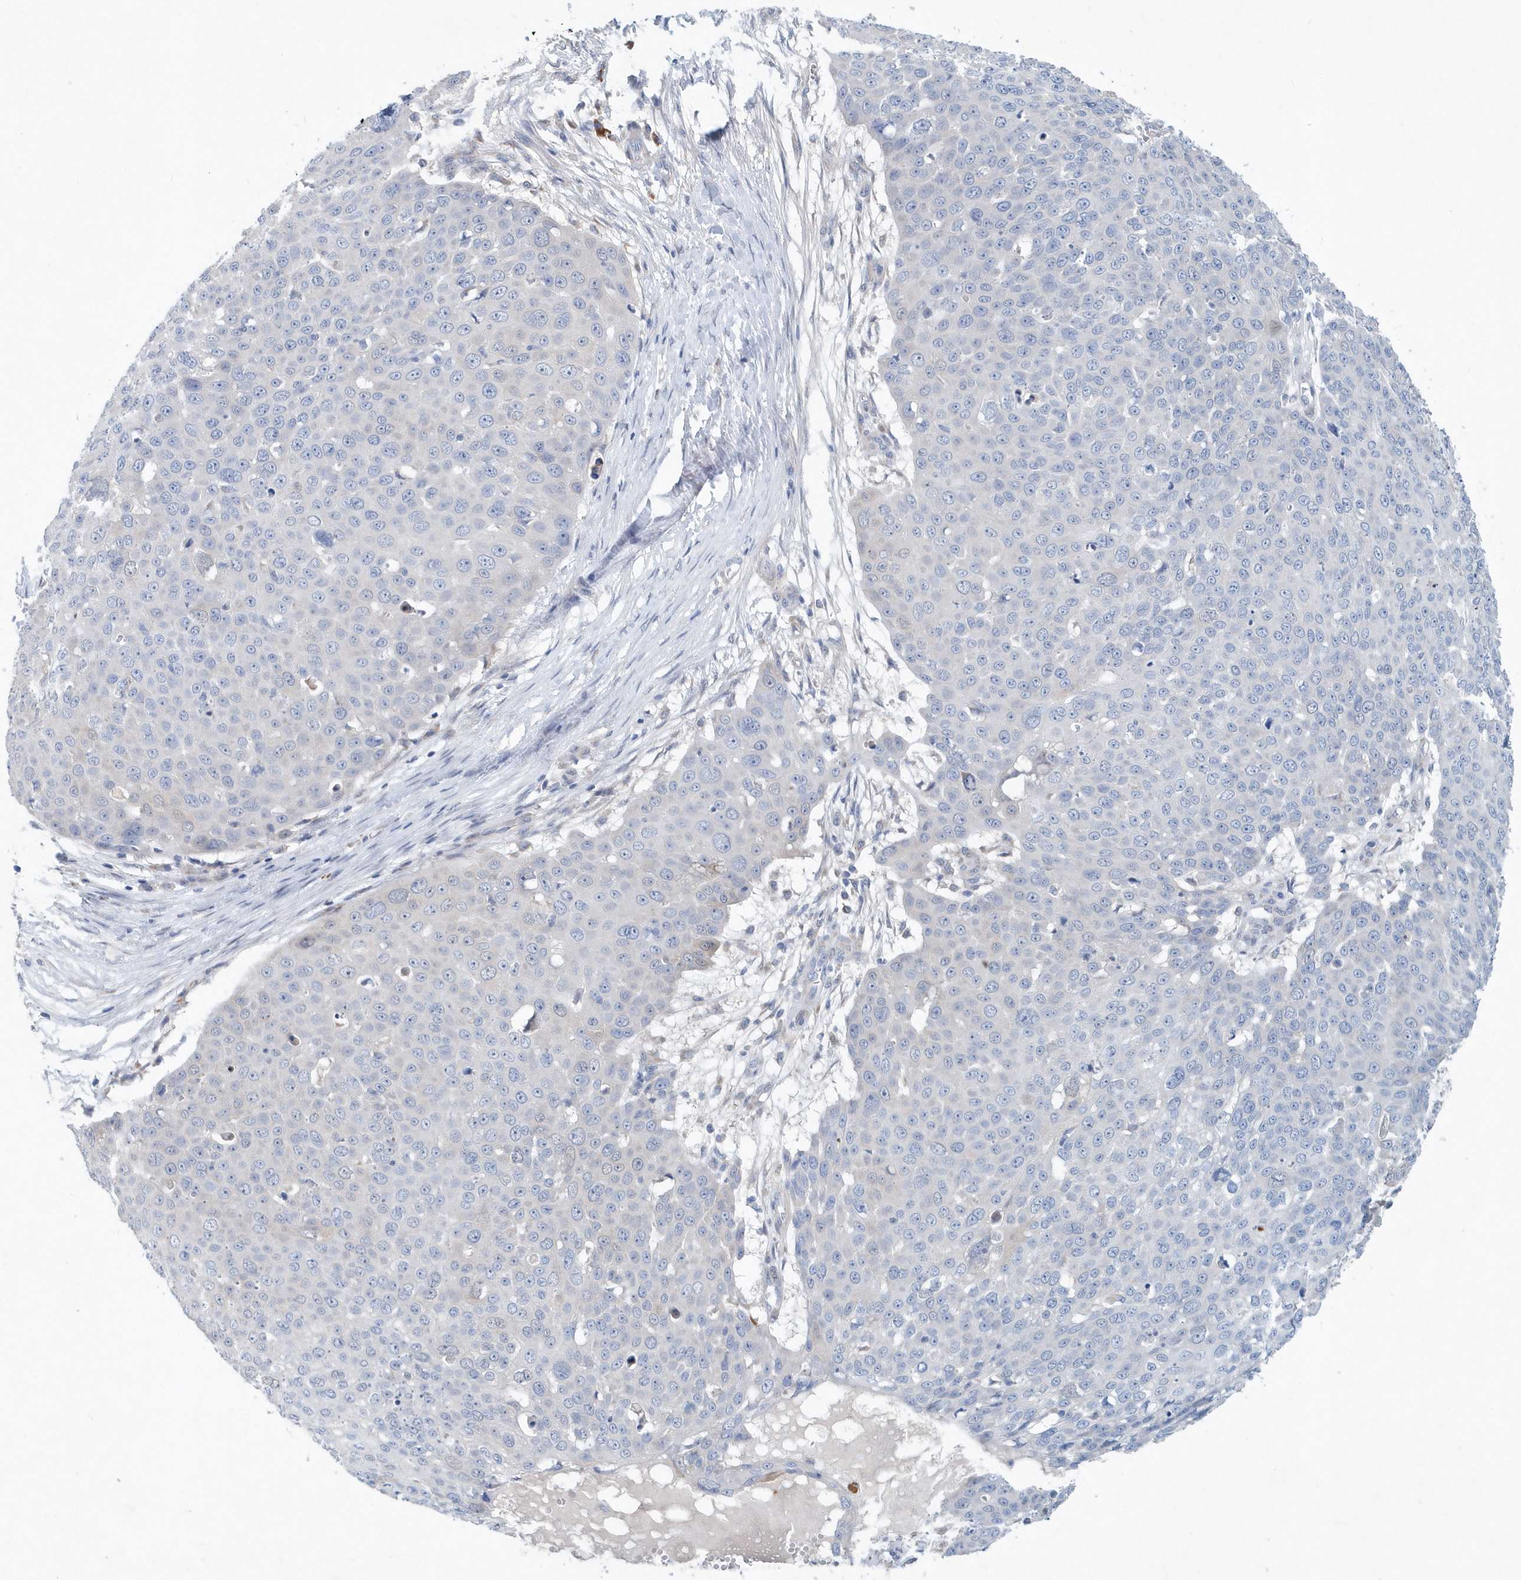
{"staining": {"intensity": "negative", "quantity": "none", "location": "none"}, "tissue": "skin cancer", "cell_type": "Tumor cells", "image_type": "cancer", "snomed": [{"axis": "morphology", "description": "Squamous cell carcinoma, NOS"}, {"axis": "topography", "description": "Skin"}], "caption": "Immunohistochemical staining of skin cancer reveals no significant positivity in tumor cells.", "gene": "PFN2", "patient": {"sex": "male", "age": 71}}